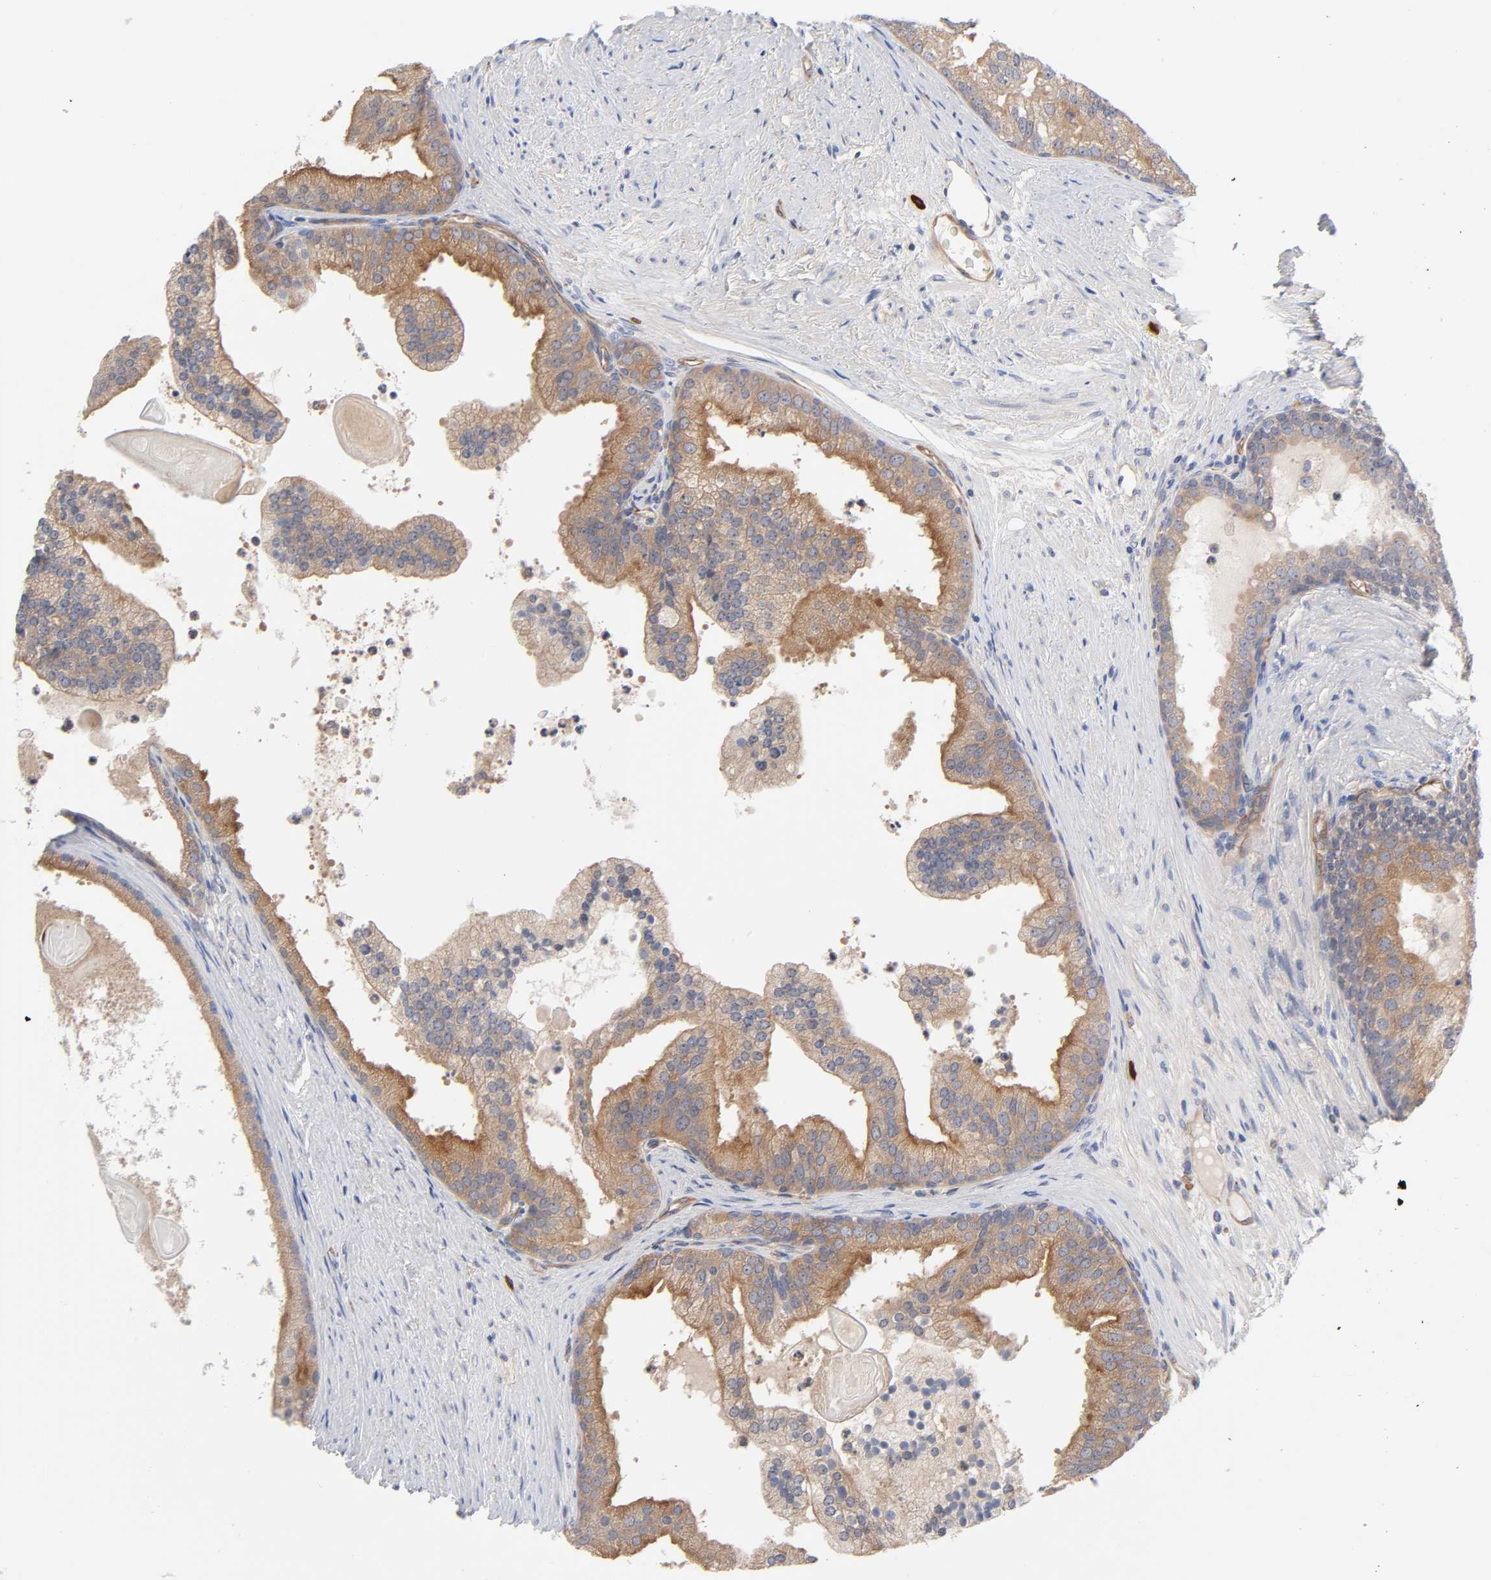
{"staining": {"intensity": "weak", "quantity": ">75%", "location": "cytoplasmic/membranous"}, "tissue": "prostate cancer", "cell_type": "Tumor cells", "image_type": "cancer", "snomed": [{"axis": "morphology", "description": "Adenocarcinoma, Low grade"}, {"axis": "topography", "description": "Prostate"}], "caption": "Prostate cancer (adenocarcinoma (low-grade)) stained for a protein shows weak cytoplasmic/membranous positivity in tumor cells. The staining was performed using DAB to visualize the protein expression in brown, while the nuclei were stained in blue with hematoxylin (Magnification: 20x).", "gene": "RAB13", "patient": {"sex": "male", "age": 69}}